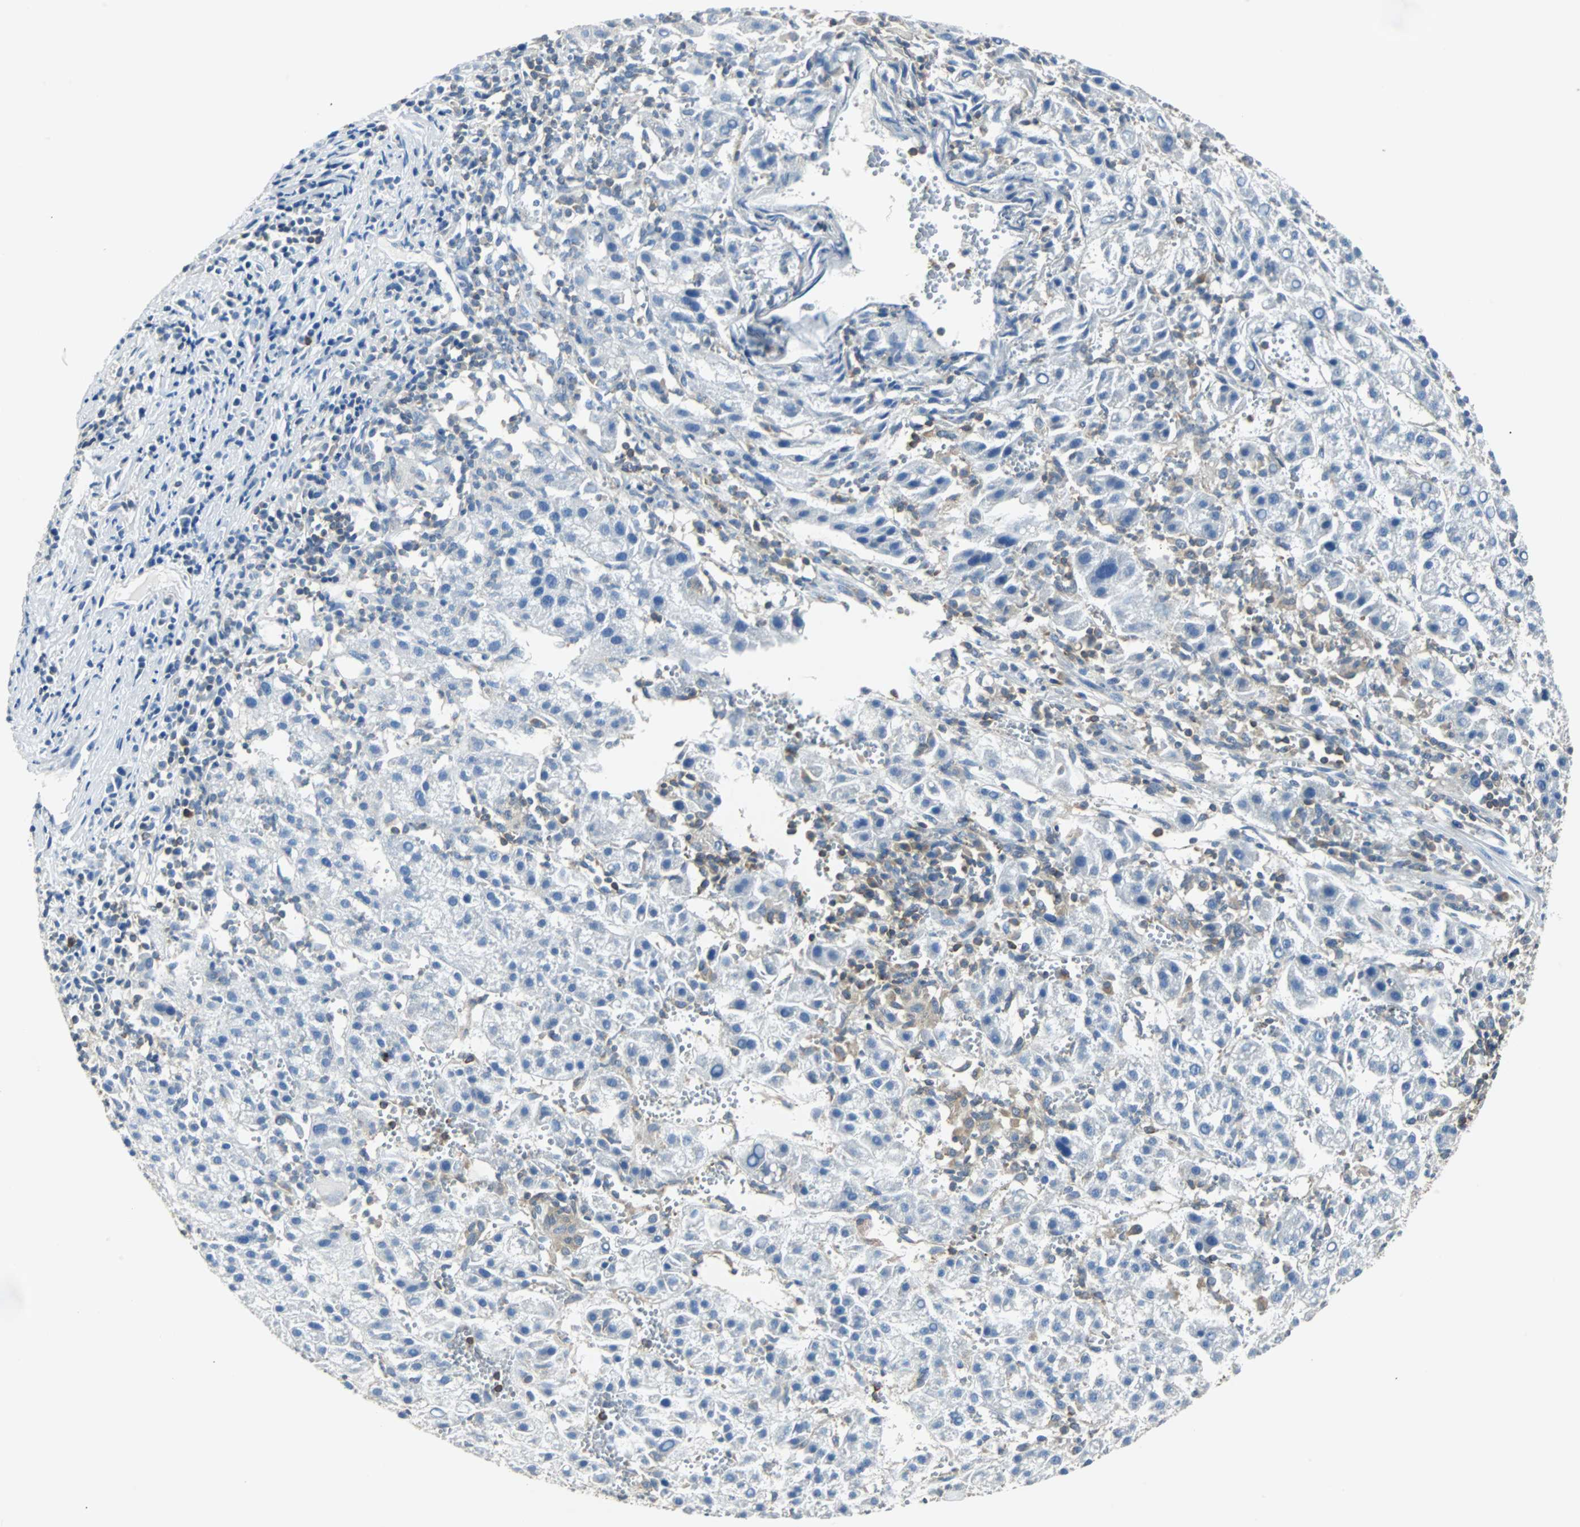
{"staining": {"intensity": "negative", "quantity": "none", "location": "none"}, "tissue": "liver cancer", "cell_type": "Tumor cells", "image_type": "cancer", "snomed": [{"axis": "morphology", "description": "Carcinoma, Hepatocellular, NOS"}, {"axis": "topography", "description": "Liver"}], "caption": "This image is of liver cancer stained with immunohistochemistry to label a protein in brown with the nuclei are counter-stained blue. There is no positivity in tumor cells. The staining was performed using DAB (3,3'-diaminobenzidine) to visualize the protein expression in brown, while the nuclei were stained in blue with hematoxylin (Magnification: 20x).", "gene": "TSC22D4", "patient": {"sex": "female", "age": 58}}